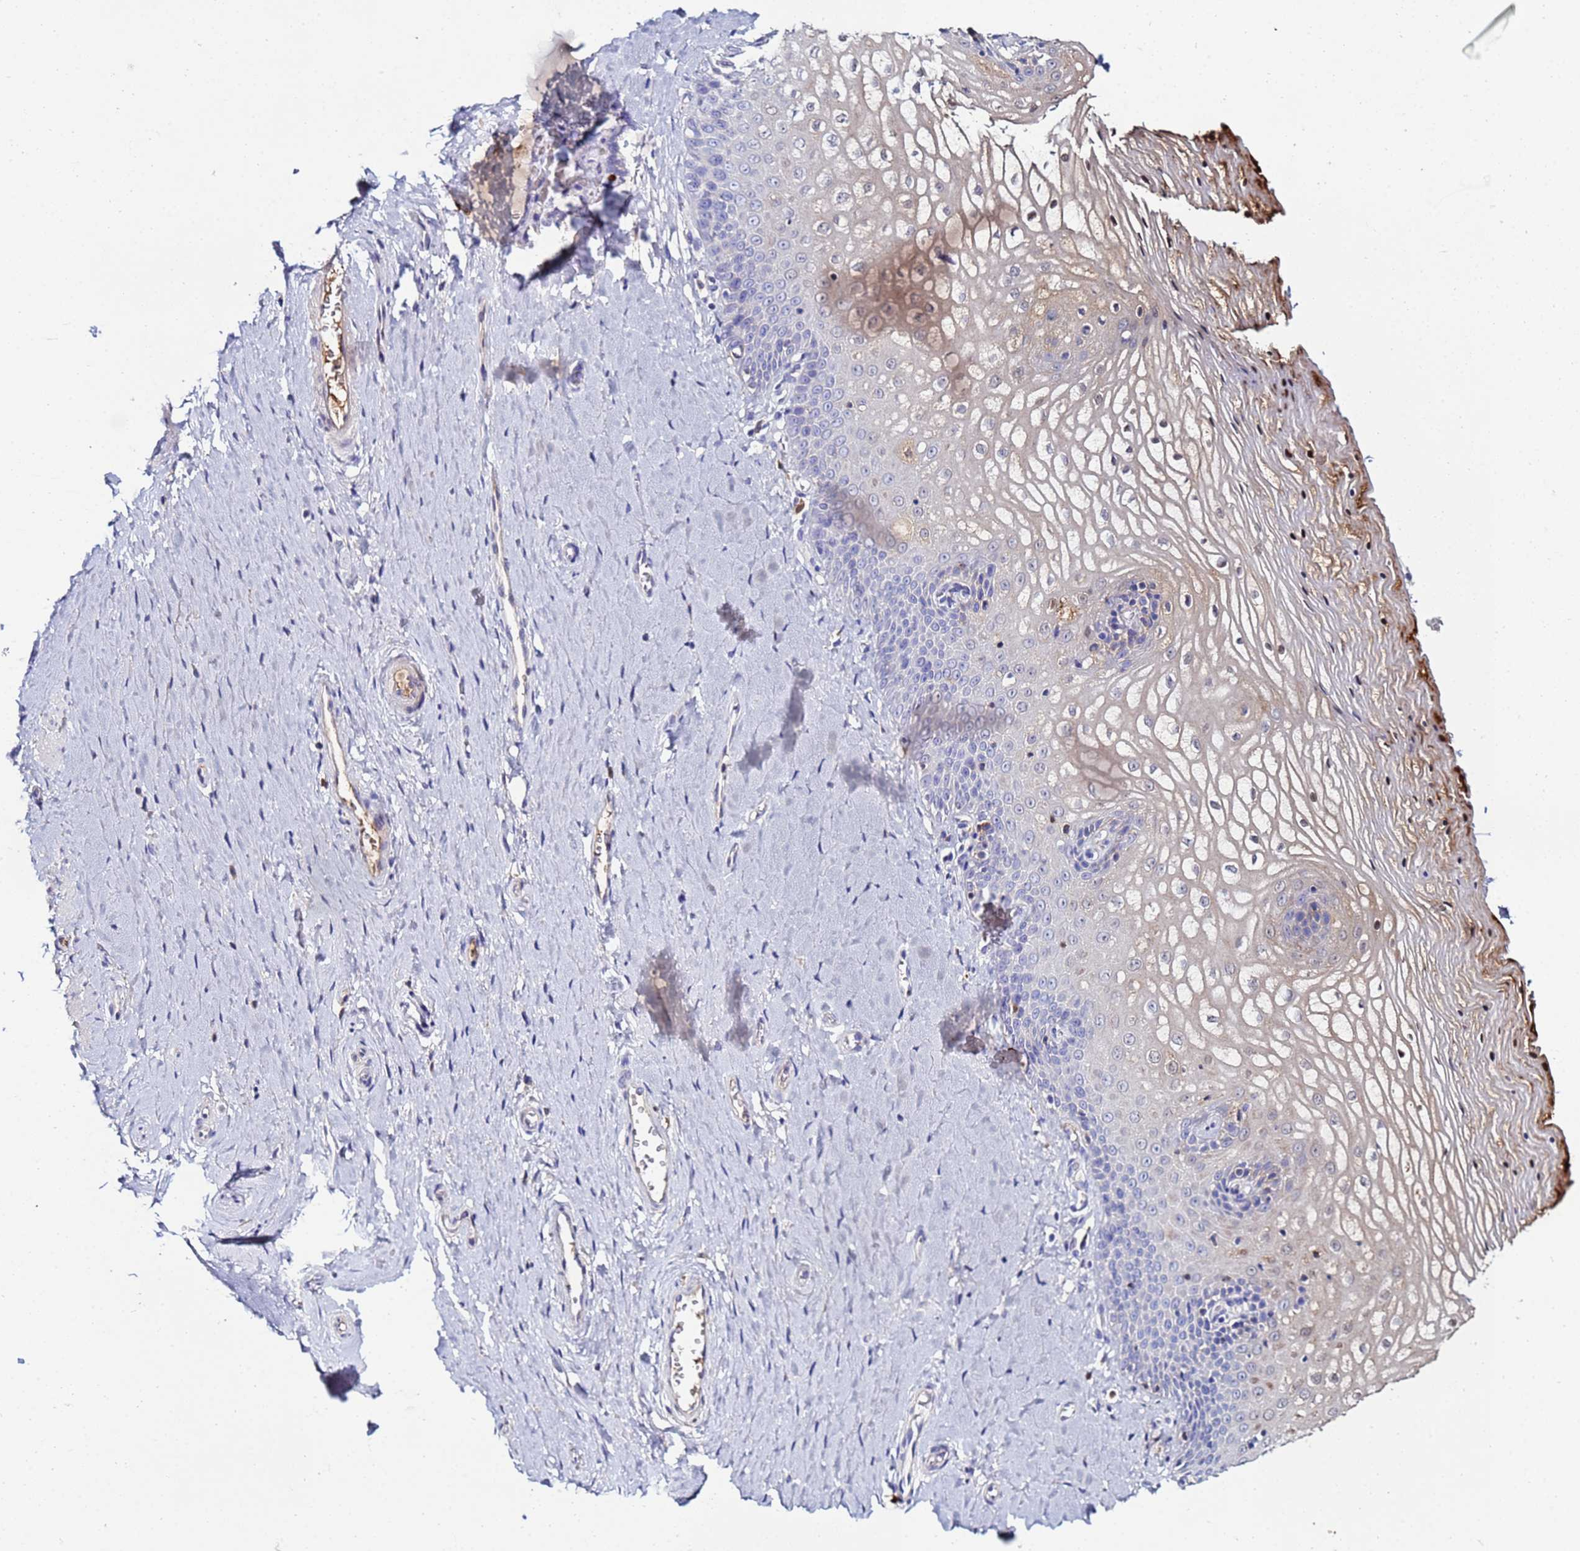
{"staining": {"intensity": "moderate", "quantity": "<25%", "location": "cytoplasmic/membranous,nuclear"}, "tissue": "vagina", "cell_type": "Squamous epithelial cells", "image_type": "normal", "snomed": [{"axis": "morphology", "description": "Normal tissue, NOS"}, {"axis": "topography", "description": "Vagina"}], "caption": "Immunohistochemical staining of unremarkable human vagina shows moderate cytoplasmic/membranous,nuclear protein expression in about <25% of squamous epithelial cells.", "gene": "TUBAL3", "patient": {"sex": "female", "age": 65}}